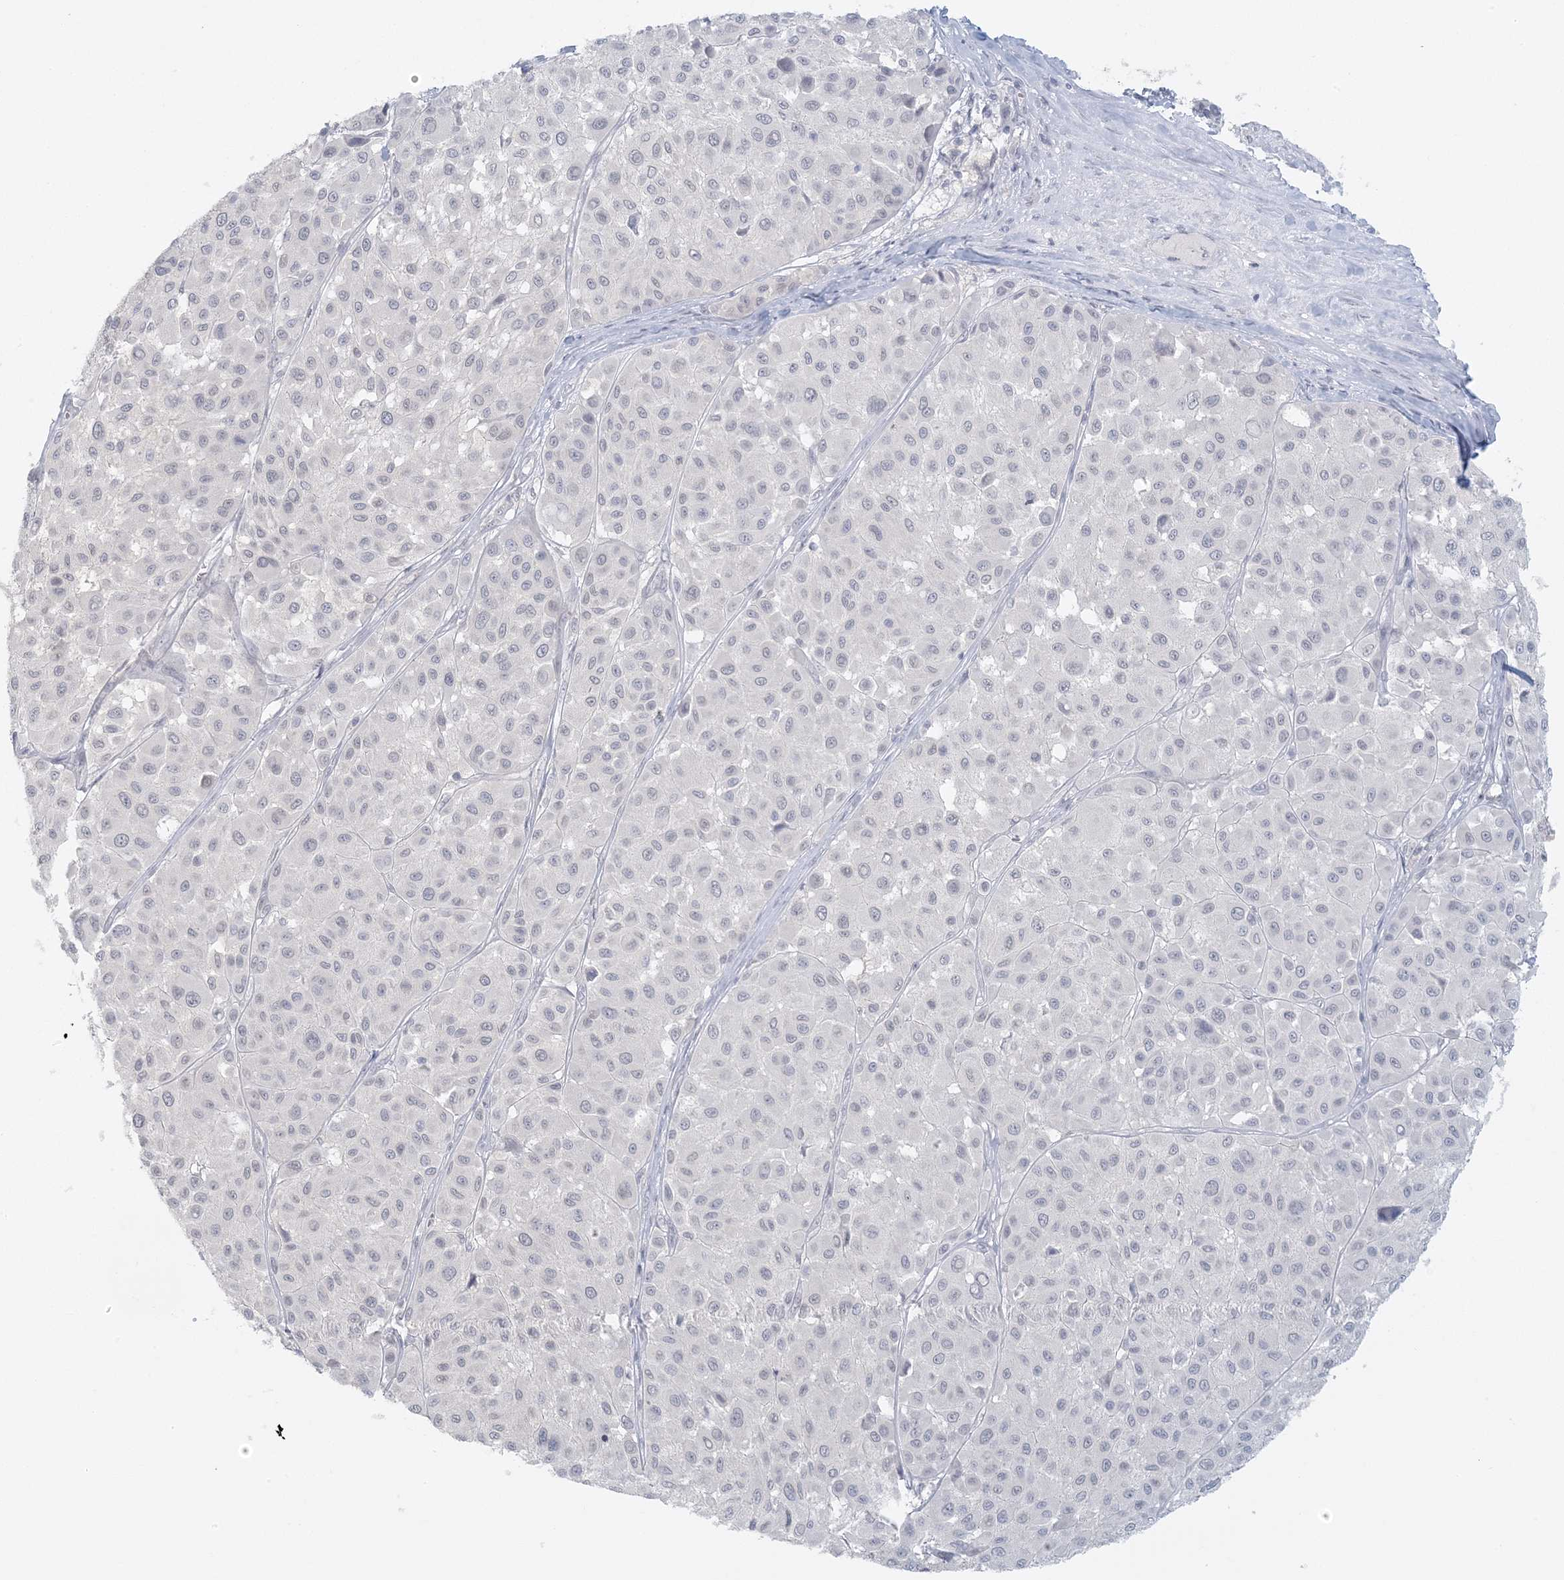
{"staining": {"intensity": "negative", "quantity": "none", "location": "none"}, "tissue": "melanoma", "cell_type": "Tumor cells", "image_type": "cancer", "snomed": [{"axis": "morphology", "description": "Malignant melanoma, Metastatic site"}, {"axis": "topography", "description": "Soft tissue"}], "caption": "The immunohistochemistry photomicrograph has no significant staining in tumor cells of melanoma tissue. Brightfield microscopy of immunohistochemistry (IHC) stained with DAB (3,3'-diaminobenzidine) (brown) and hematoxylin (blue), captured at high magnification.", "gene": "LIPT1", "patient": {"sex": "male", "age": 41}}